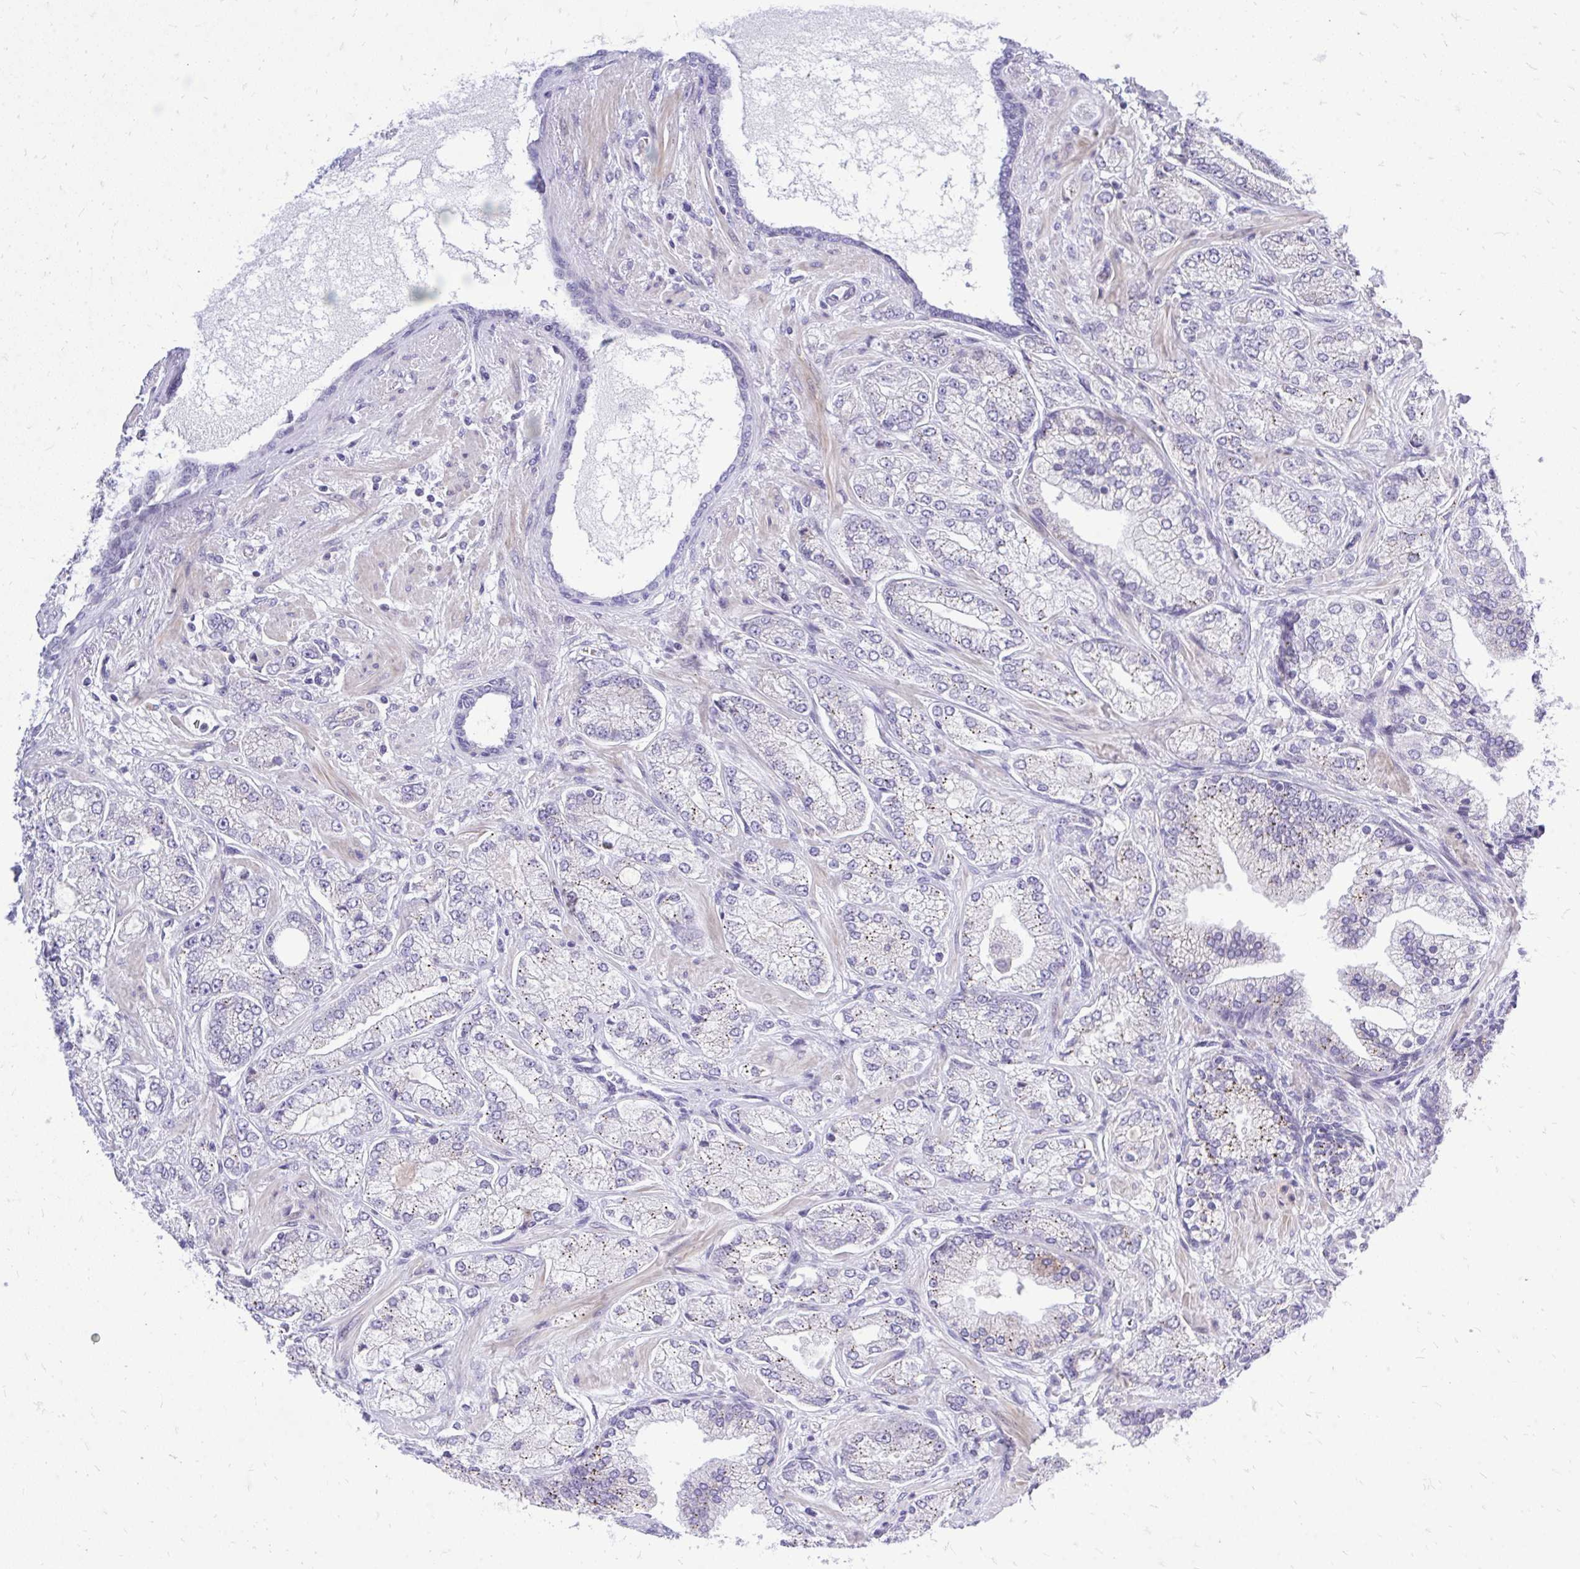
{"staining": {"intensity": "weak", "quantity": "<25%", "location": "cytoplasmic/membranous"}, "tissue": "prostate cancer", "cell_type": "Tumor cells", "image_type": "cancer", "snomed": [{"axis": "morphology", "description": "Normal tissue, NOS"}, {"axis": "morphology", "description": "Adenocarcinoma, High grade"}, {"axis": "topography", "description": "Prostate"}, {"axis": "topography", "description": "Peripheral nerve tissue"}], "caption": "Prostate cancer (high-grade adenocarcinoma) was stained to show a protein in brown. There is no significant staining in tumor cells.", "gene": "GABRA1", "patient": {"sex": "male", "age": 68}}